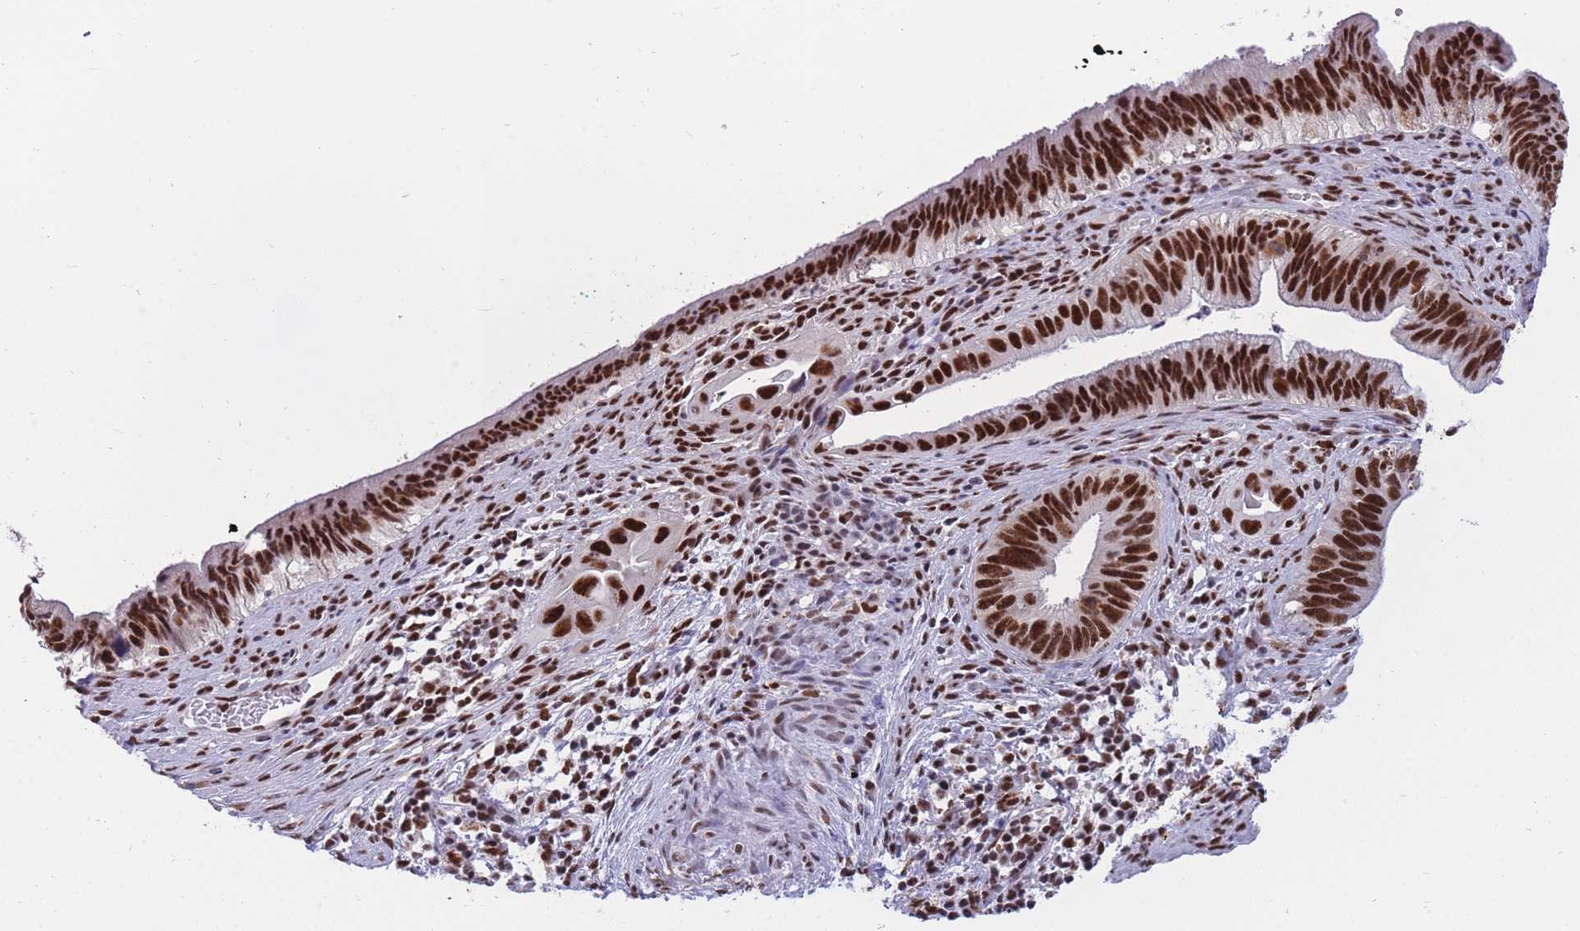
{"staining": {"intensity": "strong", "quantity": ">75%", "location": "nuclear"}, "tissue": "cervical cancer", "cell_type": "Tumor cells", "image_type": "cancer", "snomed": [{"axis": "morphology", "description": "Adenocarcinoma, NOS"}, {"axis": "topography", "description": "Cervix"}], "caption": "Protein expression by immunohistochemistry shows strong nuclear expression in about >75% of tumor cells in cervical cancer (adenocarcinoma).", "gene": "PRPF19", "patient": {"sex": "female", "age": 42}}